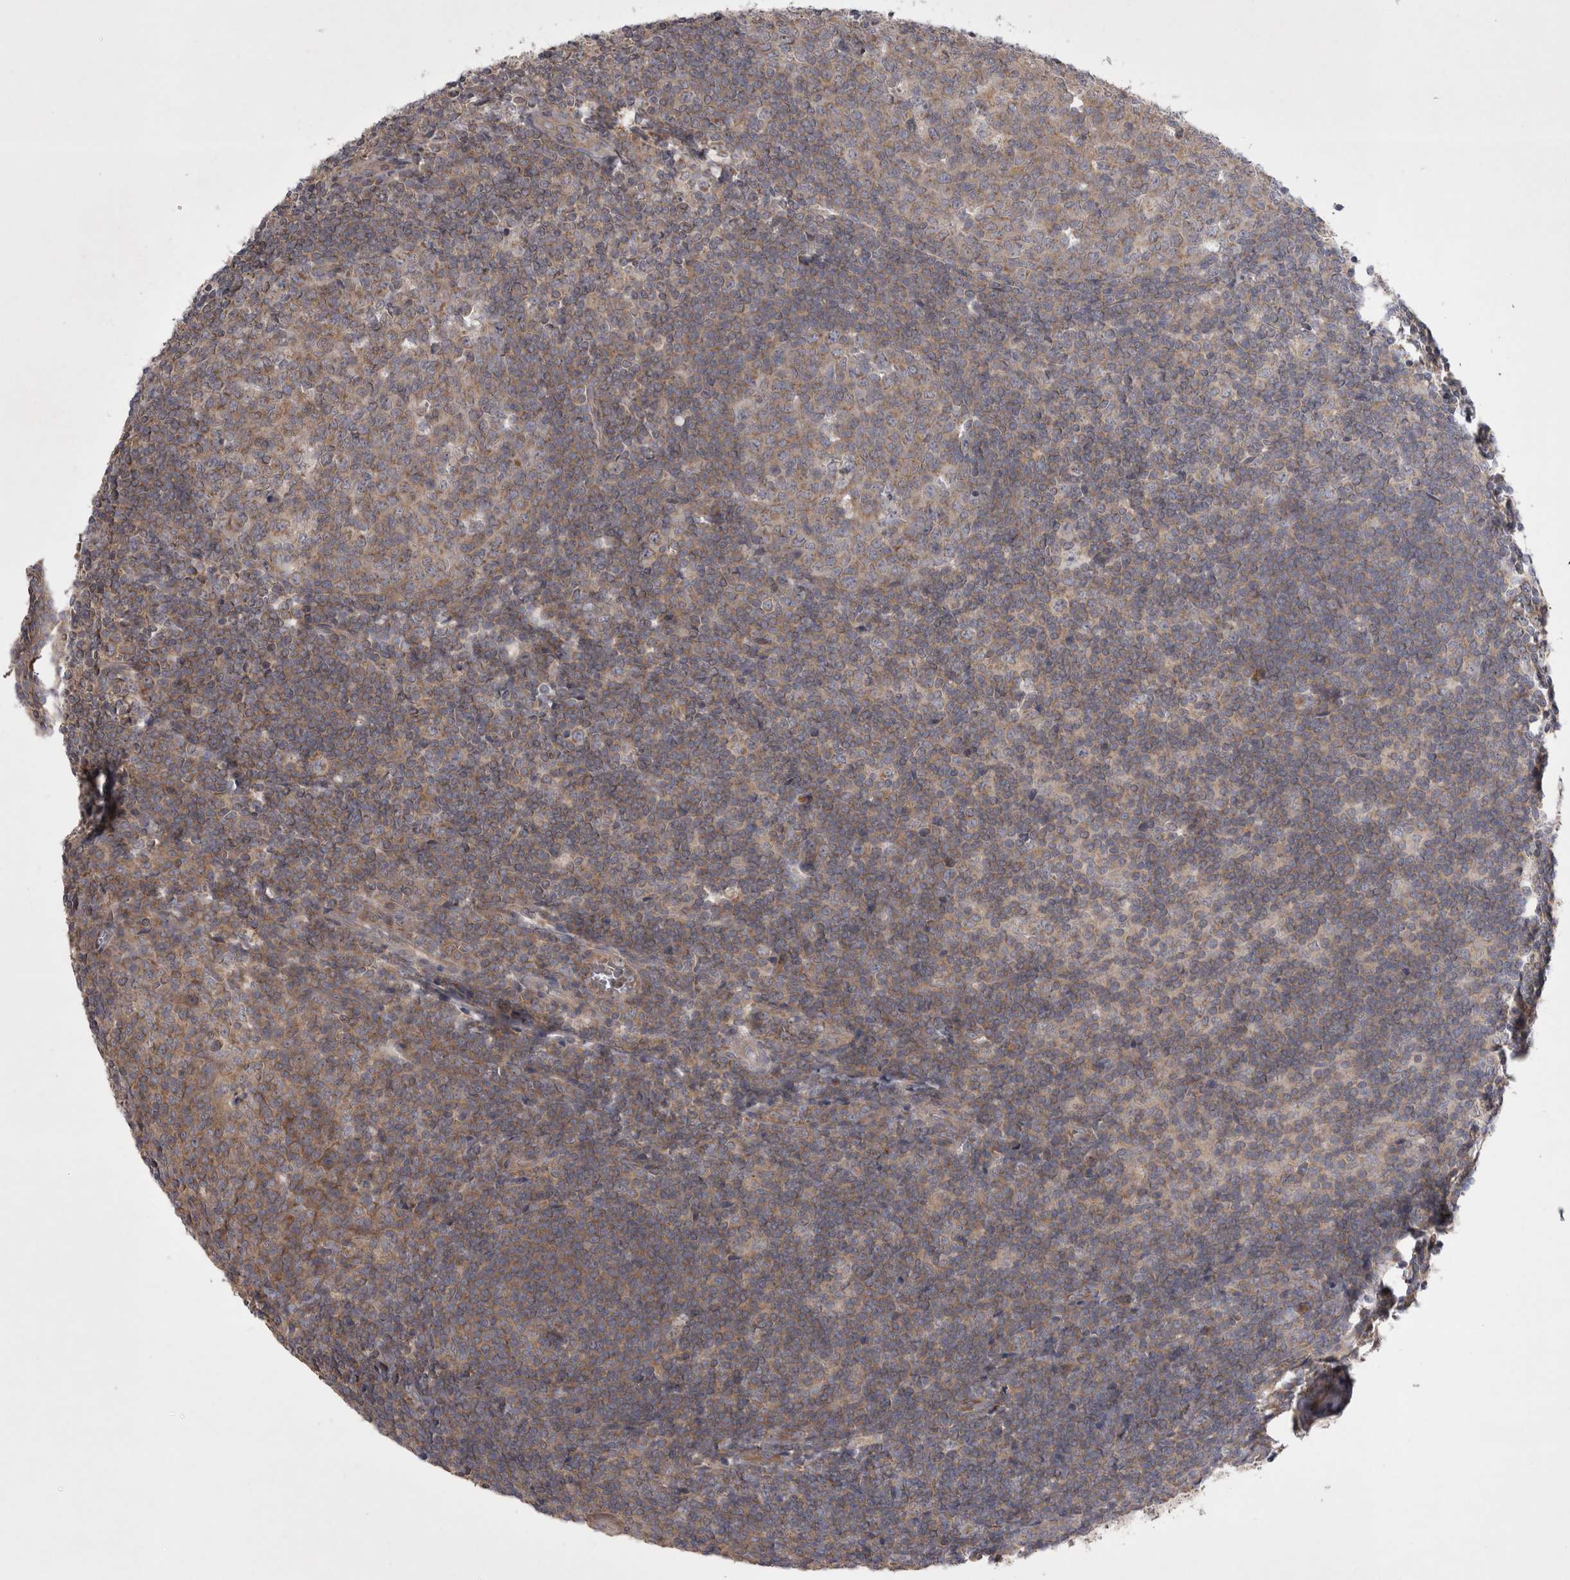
{"staining": {"intensity": "moderate", "quantity": "25%-75%", "location": "cytoplasmic/membranous"}, "tissue": "tonsil", "cell_type": "Germinal center cells", "image_type": "normal", "snomed": [{"axis": "morphology", "description": "Normal tissue, NOS"}, {"axis": "topography", "description": "Tonsil"}], "caption": "Protein expression analysis of unremarkable human tonsil reveals moderate cytoplasmic/membranous positivity in about 25%-75% of germinal center cells. Using DAB (3,3'-diaminobenzidine) (brown) and hematoxylin (blue) stains, captured at high magnification using brightfield microscopy.", "gene": "TSPOAP1", "patient": {"sex": "male", "age": 37}}